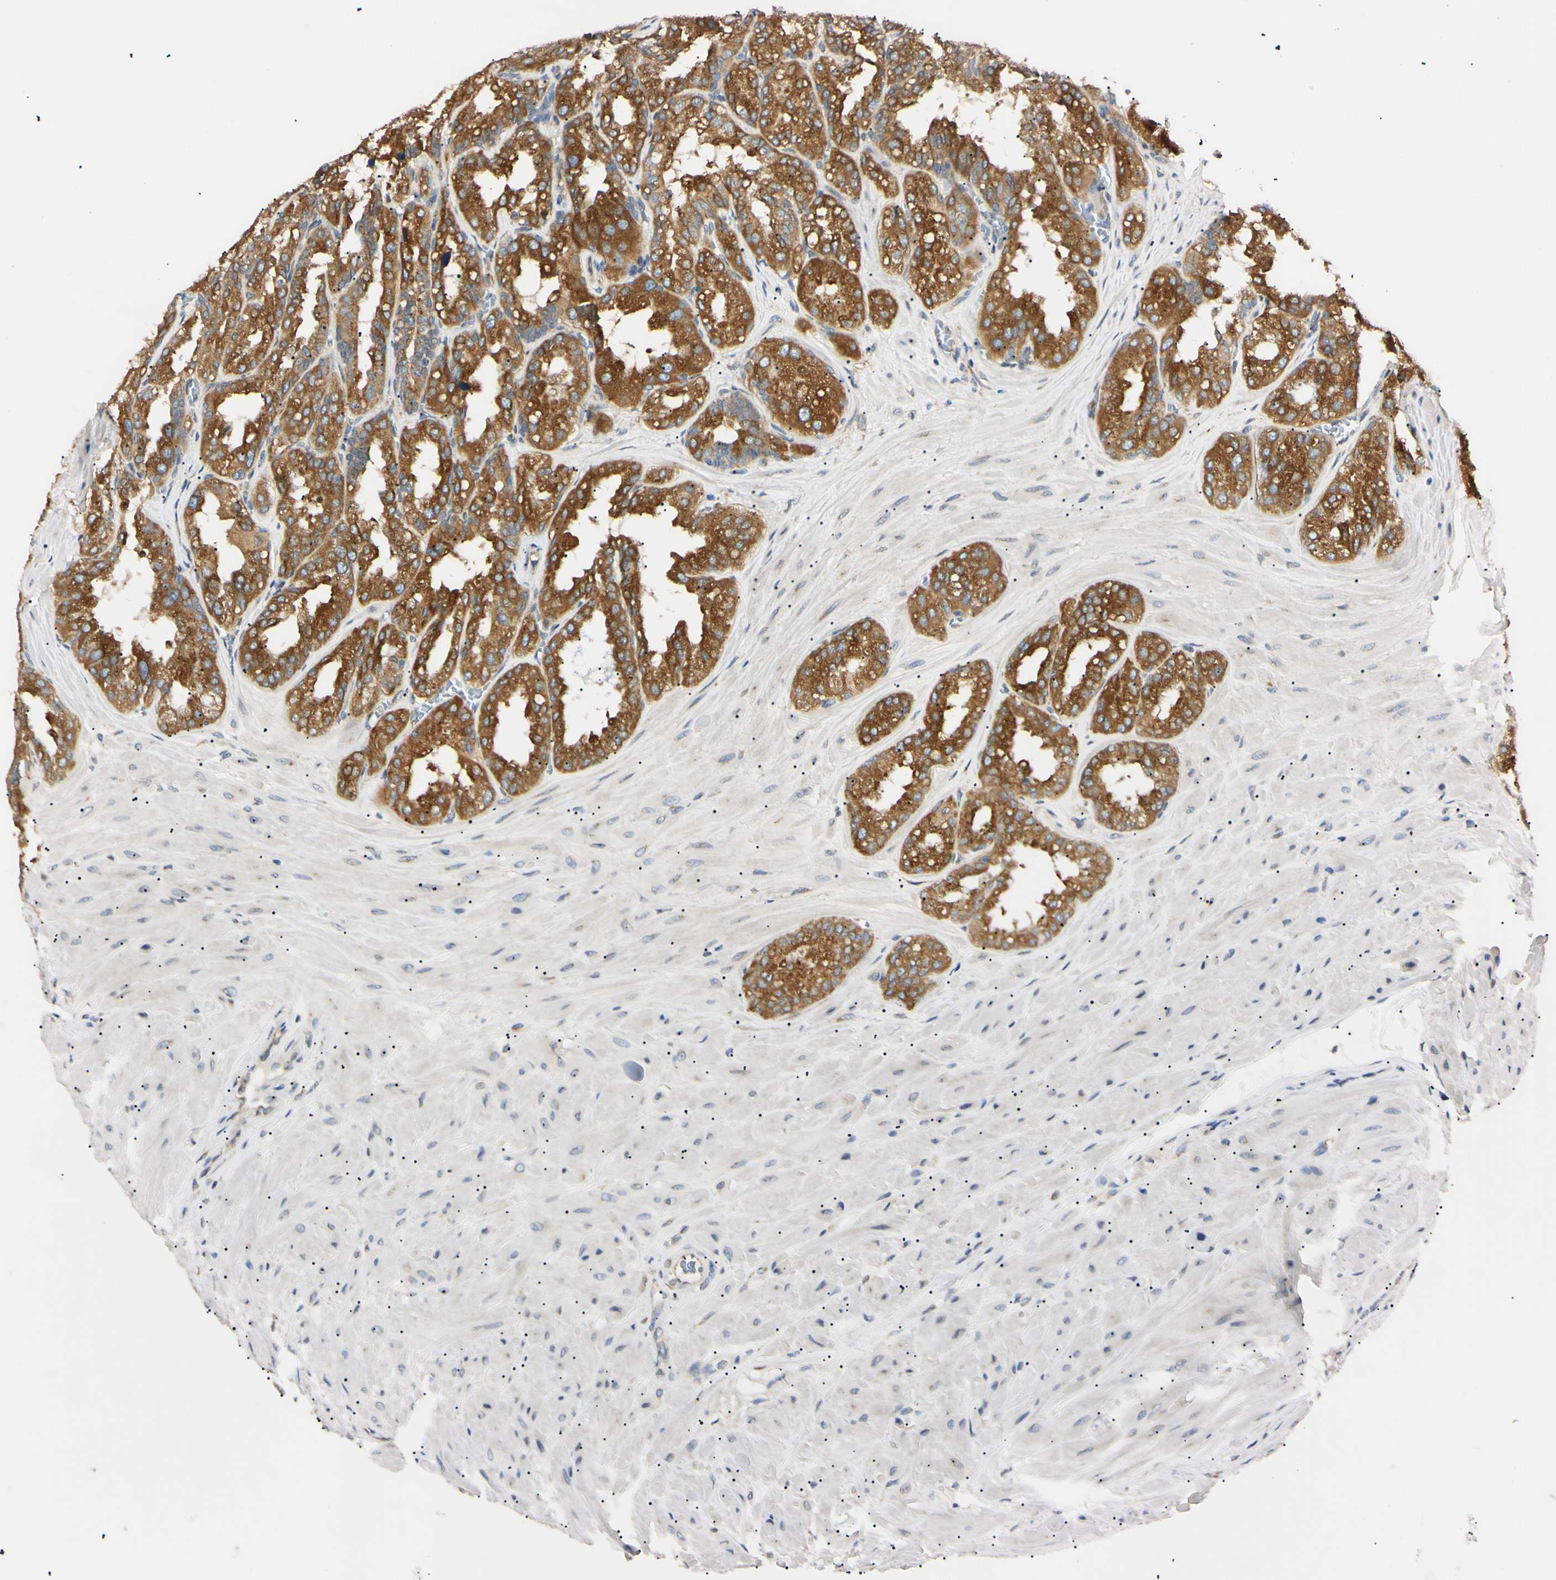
{"staining": {"intensity": "moderate", "quantity": ">75%", "location": "cytoplasmic/membranous"}, "tissue": "seminal vesicle", "cell_type": "Glandular cells", "image_type": "normal", "snomed": [{"axis": "morphology", "description": "Normal tissue, NOS"}, {"axis": "topography", "description": "Prostate"}, {"axis": "topography", "description": "Seminal veicle"}], "caption": "DAB immunohistochemical staining of normal seminal vesicle demonstrates moderate cytoplasmic/membranous protein expression in approximately >75% of glandular cells. (brown staining indicates protein expression, while blue staining denotes nuclei).", "gene": "IER3IP1", "patient": {"sex": "male", "age": 51}}